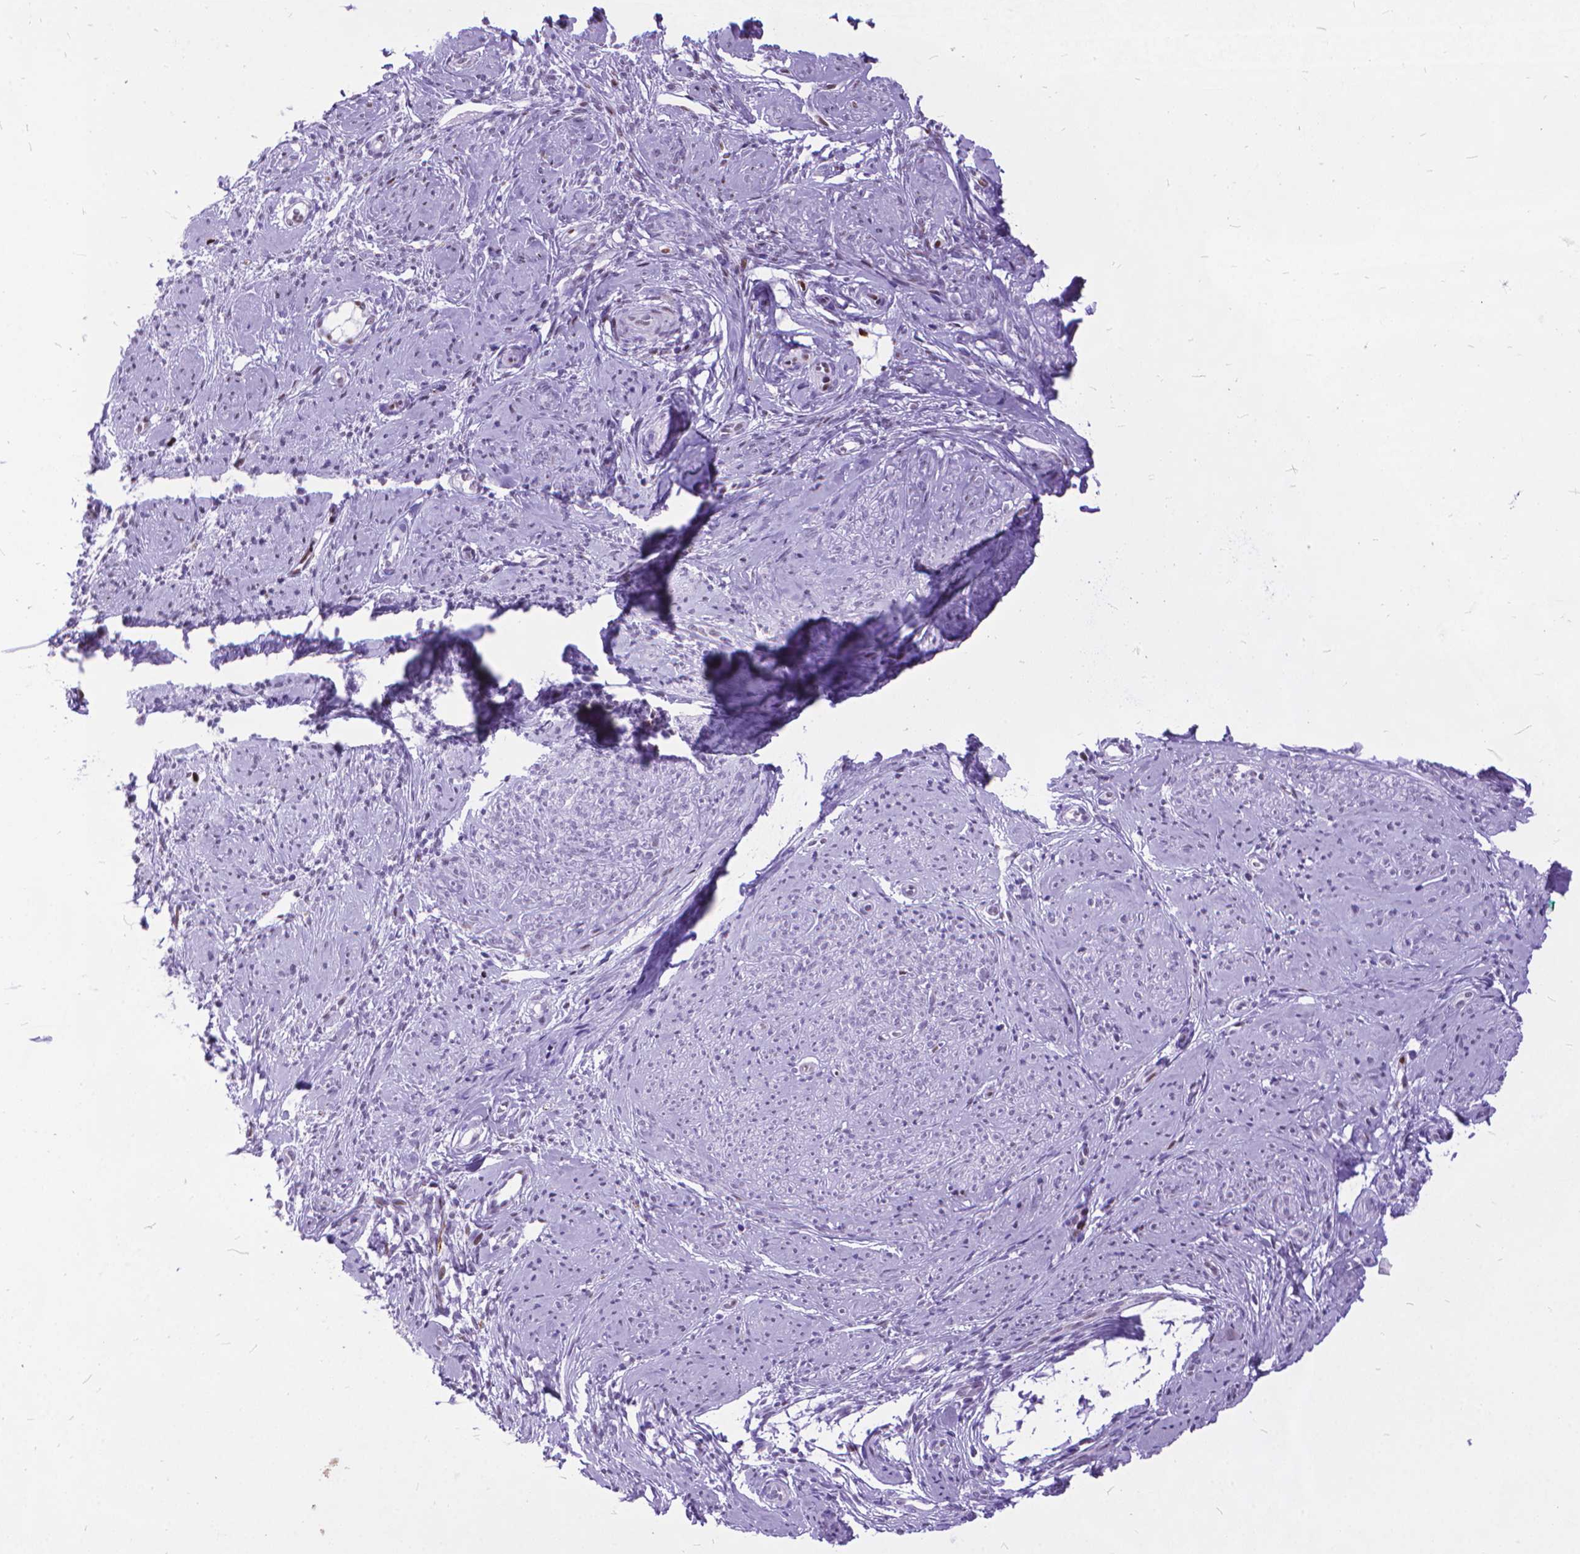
{"staining": {"intensity": "weak", "quantity": "<25%", "location": "nuclear"}, "tissue": "smooth muscle", "cell_type": "Smooth muscle cells", "image_type": "normal", "snomed": [{"axis": "morphology", "description": "Normal tissue, NOS"}, {"axis": "topography", "description": "Smooth muscle"}], "caption": "Smooth muscle cells show no significant expression in normal smooth muscle.", "gene": "POLE4", "patient": {"sex": "female", "age": 48}}